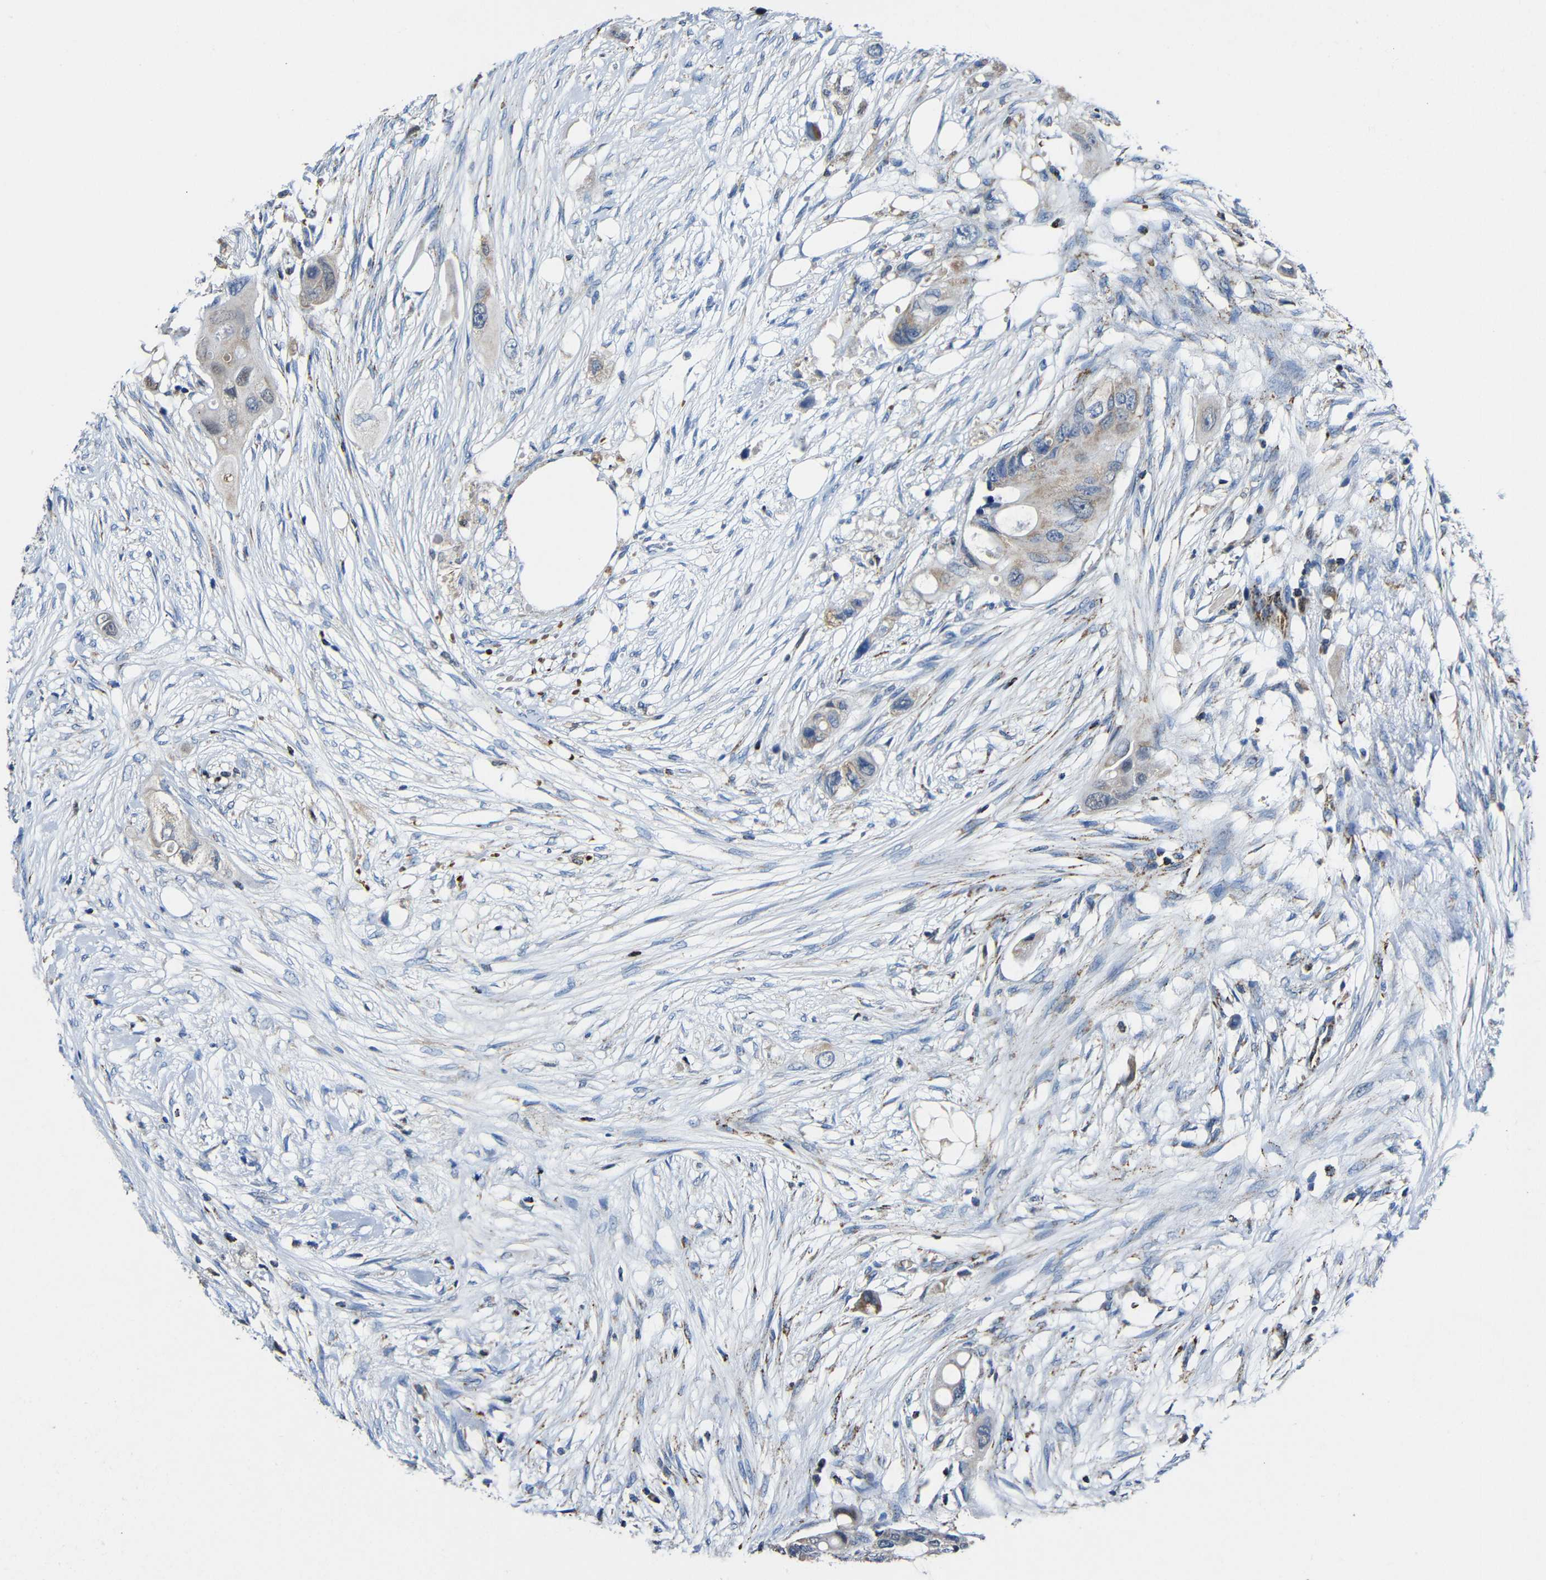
{"staining": {"intensity": "weak", "quantity": "<25%", "location": "cytoplasmic/membranous"}, "tissue": "colorectal cancer", "cell_type": "Tumor cells", "image_type": "cancer", "snomed": [{"axis": "morphology", "description": "Adenocarcinoma, NOS"}, {"axis": "topography", "description": "Colon"}], "caption": "Tumor cells show no significant protein staining in adenocarcinoma (colorectal).", "gene": "CA5B", "patient": {"sex": "female", "age": 57}}